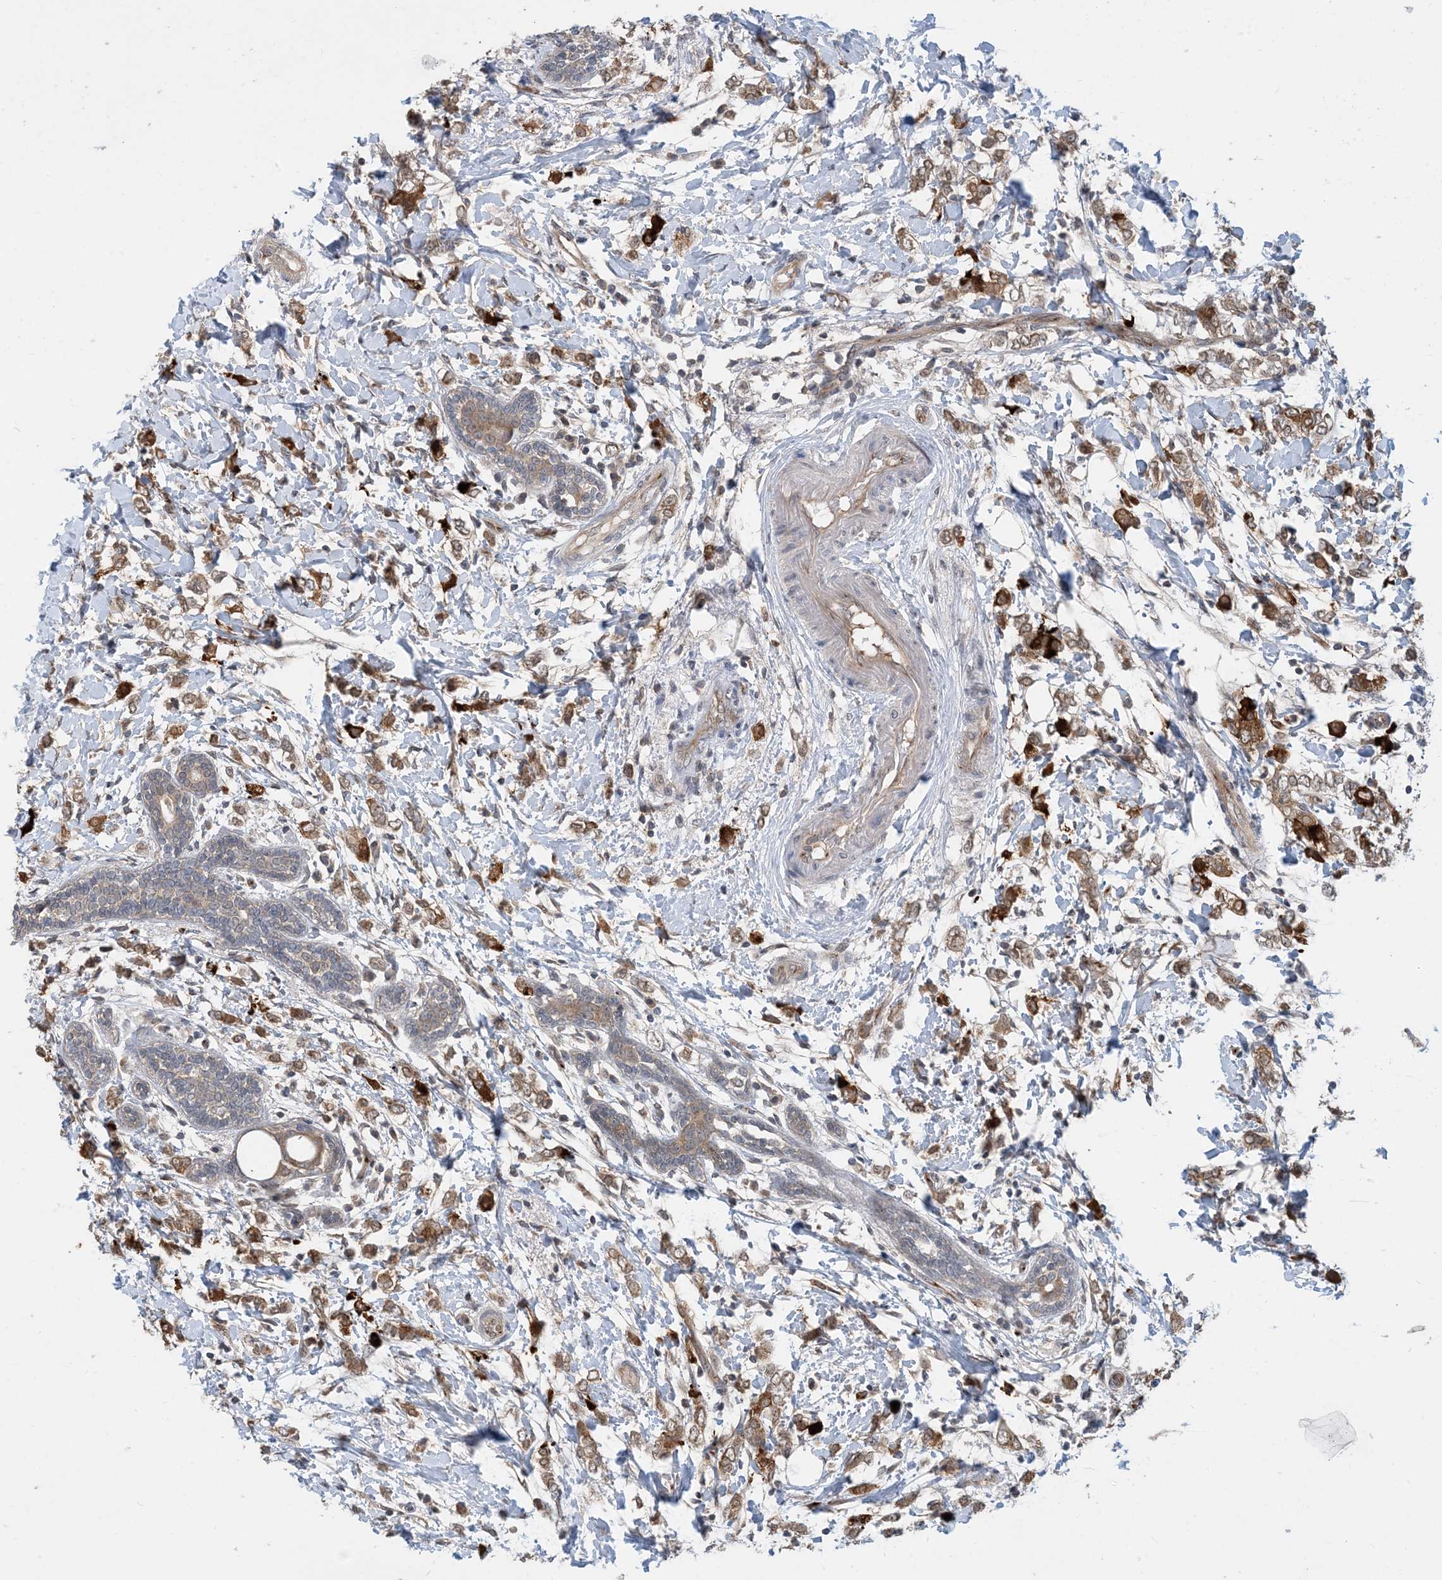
{"staining": {"intensity": "moderate", "quantity": ">75%", "location": "cytoplasmic/membranous"}, "tissue": "breast cancer", "cell_type": "Tumor cells", "image_type": "cancer", "snomed": [{"axis": "morphology", "description": "Normal tissue, NOS"}, {"axis": "morphology", "description": "Lobular carcinoma"}, {"axis": "topography", "description": "Breast"}], "caption": "DAB immunohistochemical staining of human breast cancer (lobular carcinoma) shows moderate cytoplasmic/membranous protein staining in about >75% of tumor cells. (IHC, brightfield microscopy, high magnification).", "gene": "TINAG", "patient": {"sex": "female", "age": 47}}